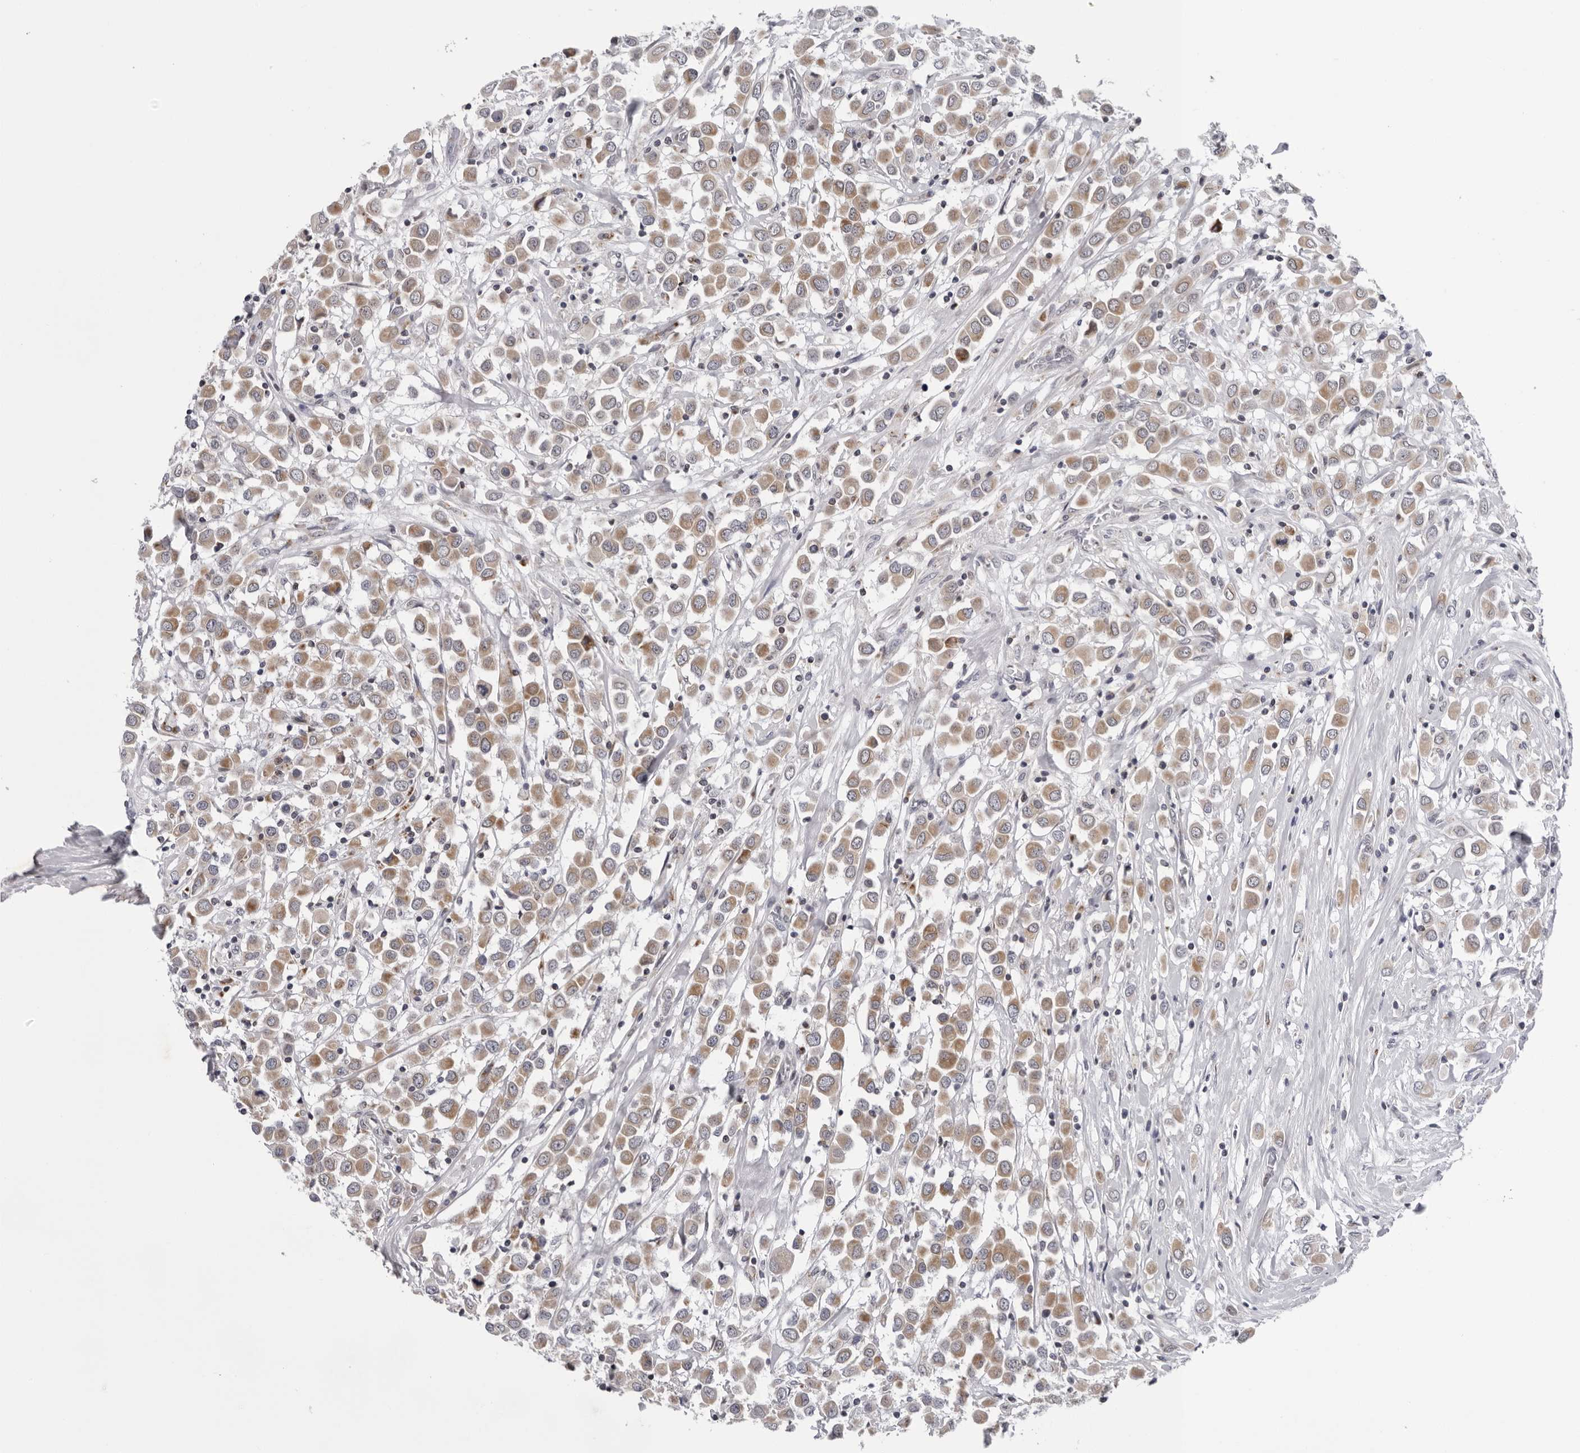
{"staining": {"intensity": "moderate", "quantity": ">75%", "location": "cytoplasmic/membranous"}, "tissue": "breast cancer", "cell_type": "Tumor cells", "image_type": "cancer", "snomed": [{"axis": "morphology", "description": "Duct carcinoma"}, {"axis": "topography", "description": "Breast"}], "caption": "Breast cancer (infiltrating ductal carcinoma) tissue displays moderate cytoplasmic/membranous expression in approximately >75% of tumor cells, visualized by immunohistochemistry.", "gene": "CPT2", "patient": {"sex": "female", "age": 61}}